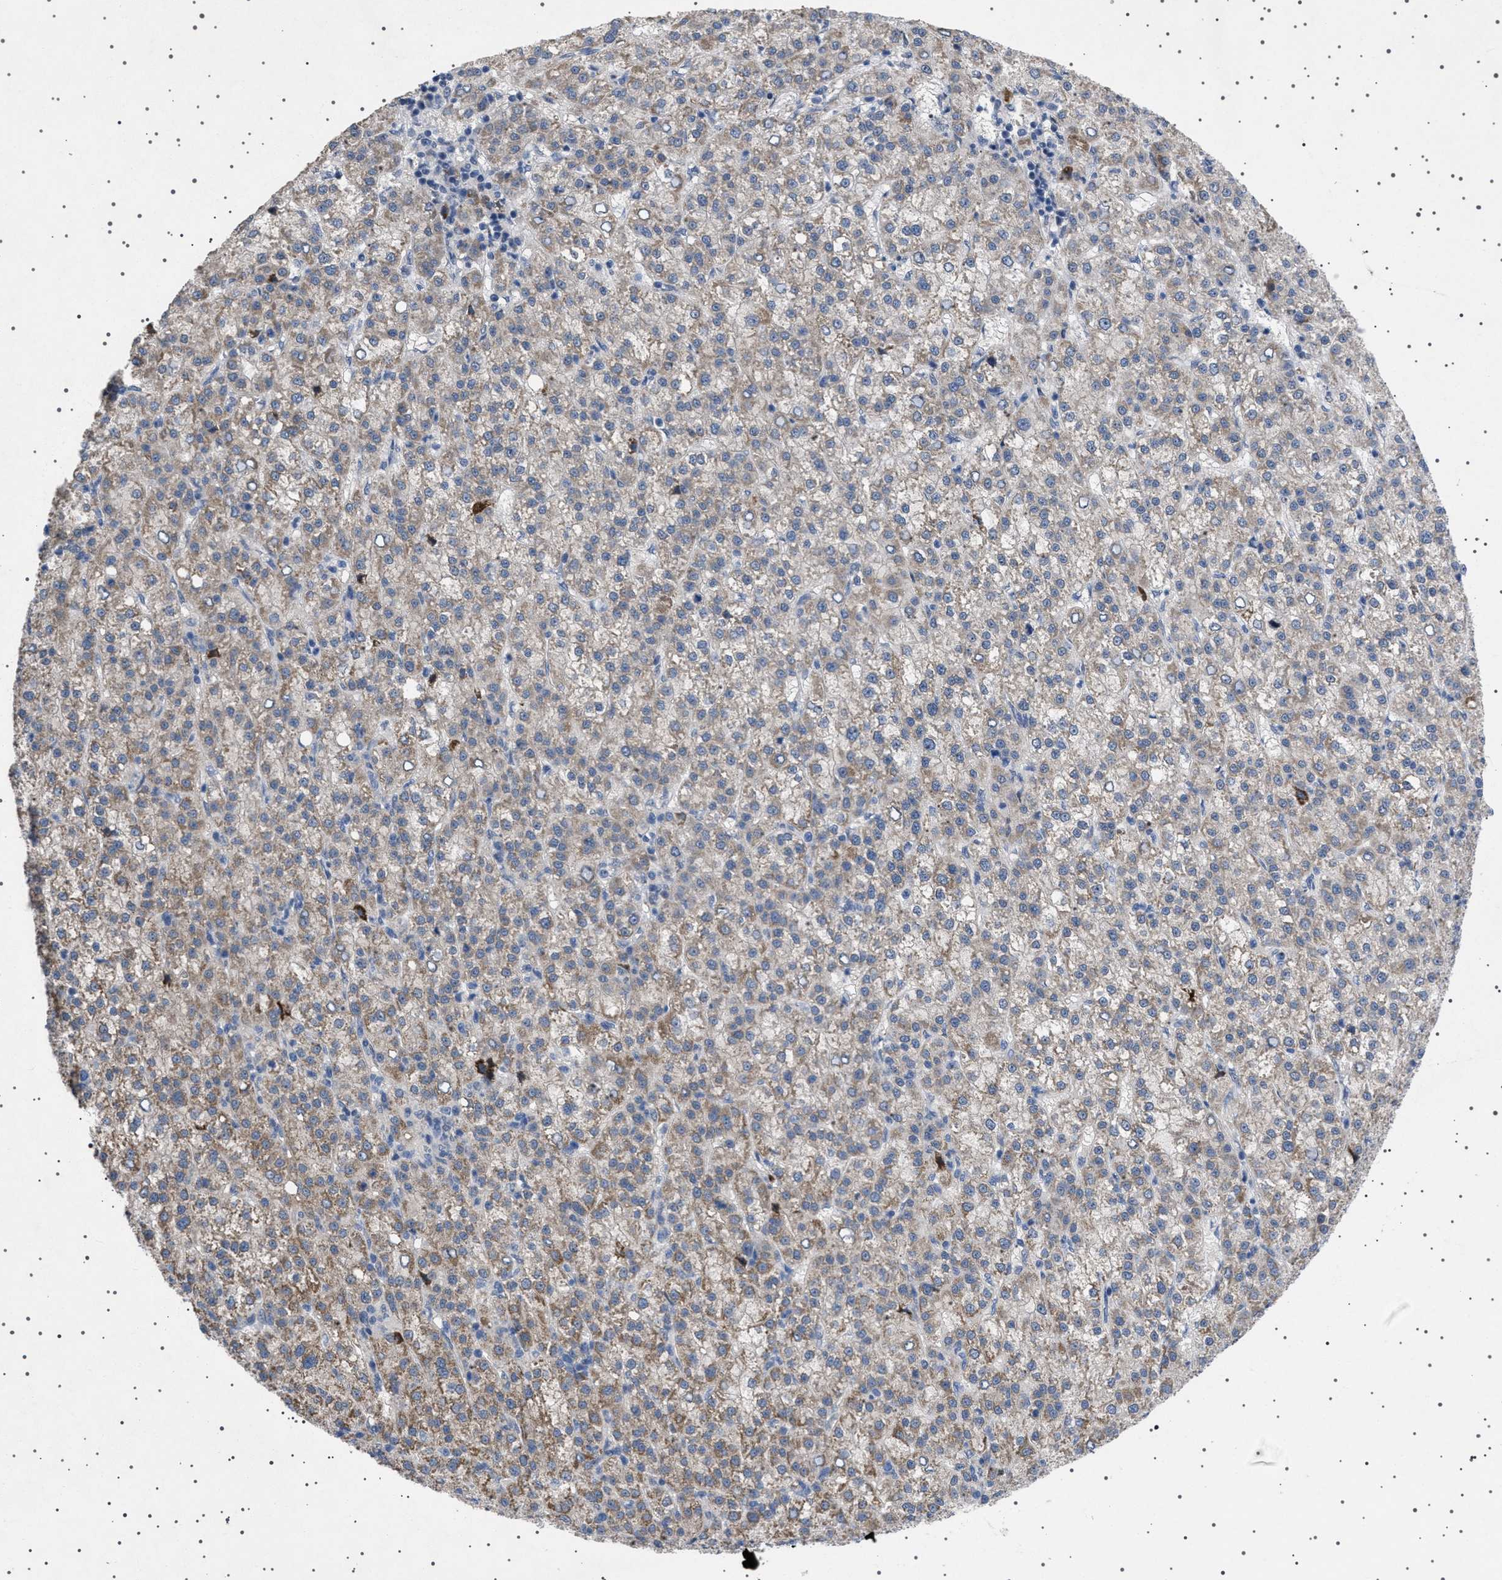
{"staining": {"intensity": "weak", "quantity": "25%-75%", "location": "cytoplasmic/membranous"}, "tissue": "liver cancer", "cell_type": "Tumor cells", "image_type": "cancer", "snomed": [{"axis": "morphology", "description": "Carcinoma, Hepatocellular, NOS"}, {"axis": "topography", "description": "Liver"}], "caption": "Immunohistochemistry micrograph of neoplastic tissue: hepatocellular carcinoma (liver) stained using immunohistochemistry displays low levels of weak protein expression localized specifically in the cytoplasmic/membranous of tumor cells, appearing as a cytoplasmic/membranous brown color.", "gene": "HTR1A", "patient": {"sex": "female", "age": 58}}